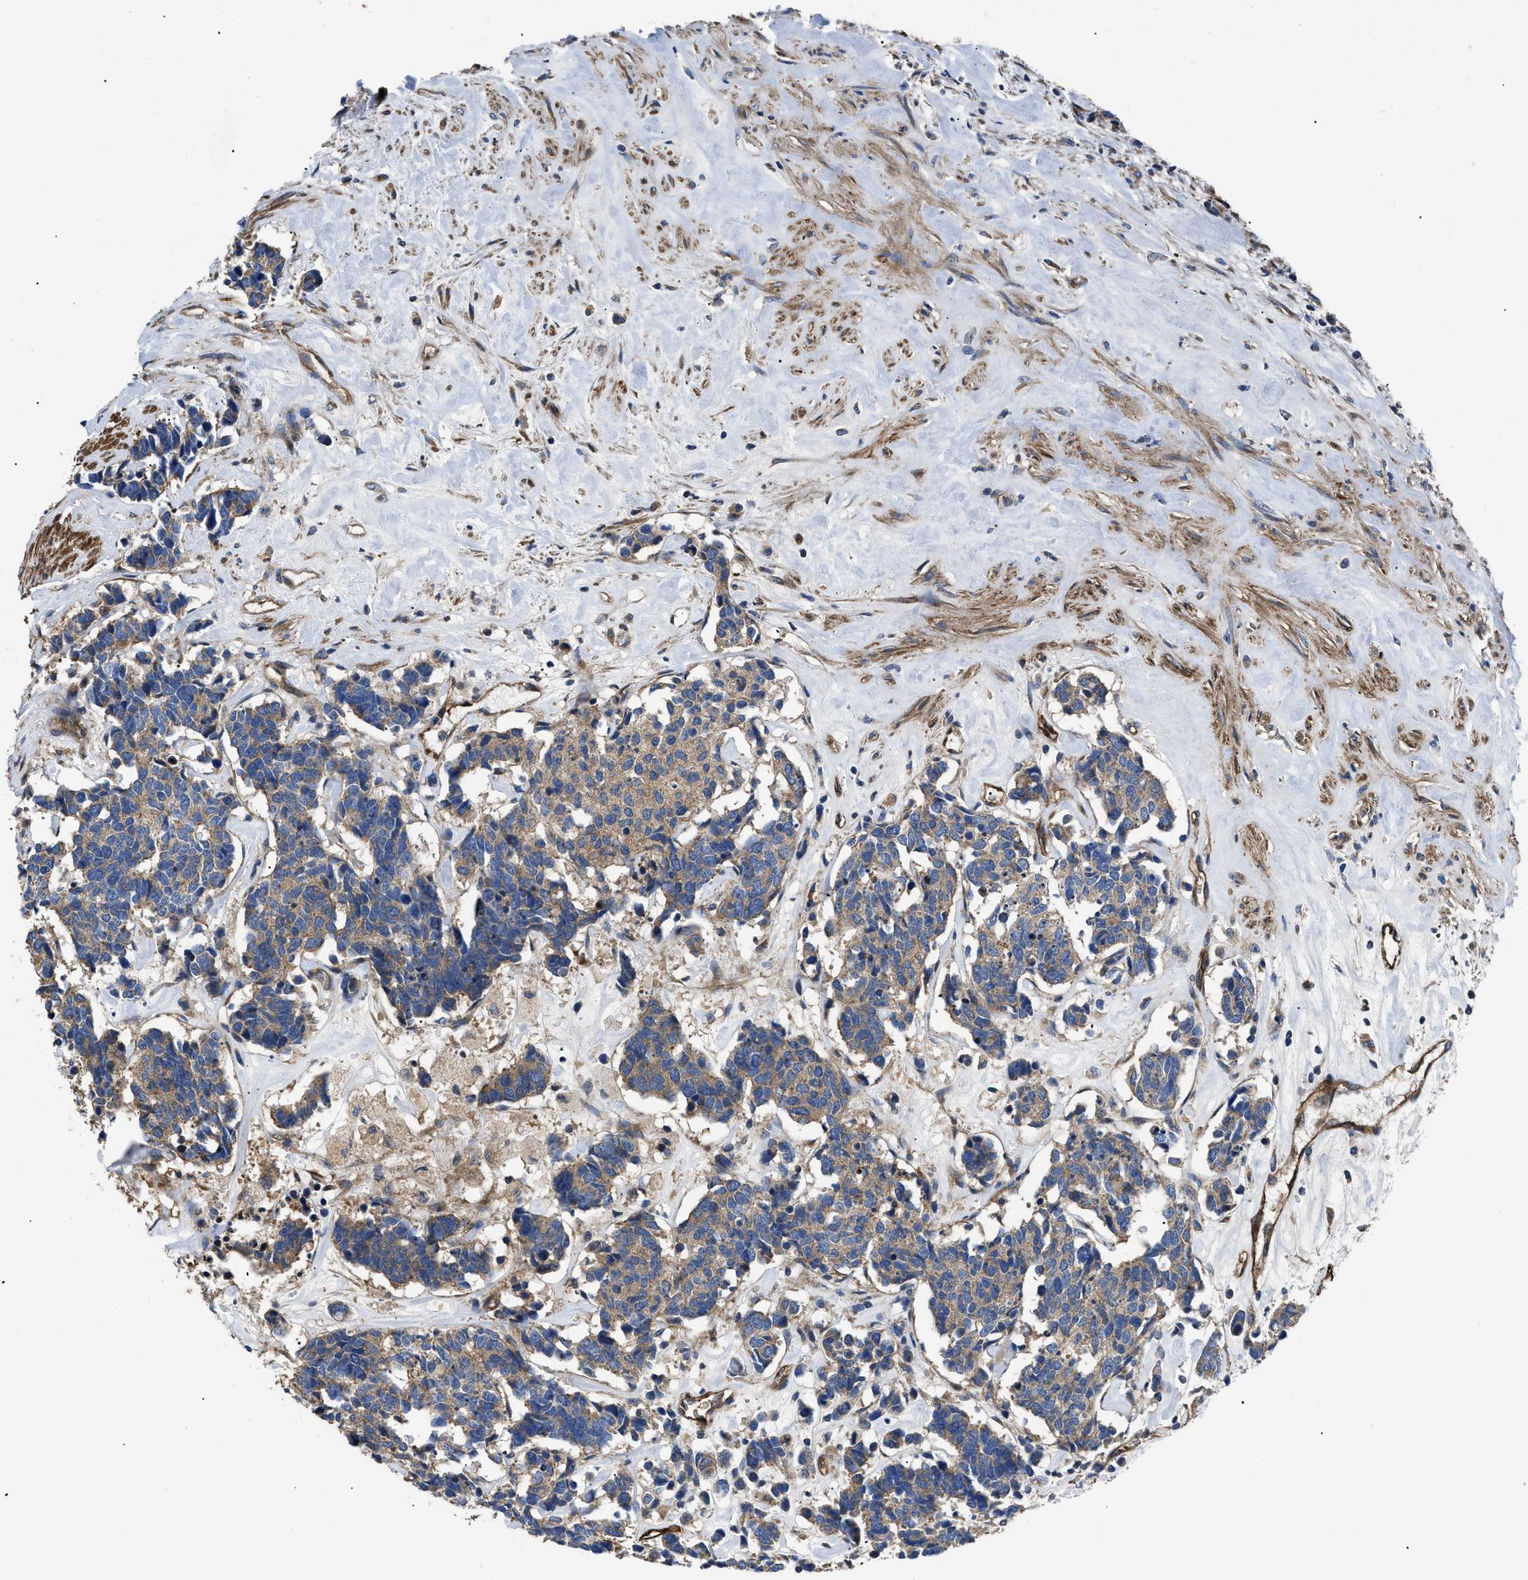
{"staining": {"intensity": "weak", "quantity": ">75%", "location": "cytoplasmic/membranous"}, "tissue": "carcinoid", "cell_type": "Tumor cells", "image_type": "cancer", "snomed": [{"axis": "morphology", "description": "Carcinoma, NOS"}, {"axis": "morphology", "description": "Carcinoid, malignant, NOS"}, {"axis": "topography", "description": "Urinary bladder"}], "caption": "Carcinoid tissue exhibits weak cytoplasmic/membranous expression in about >75% of tumor cells", "gene": "NT5E", "patient": {"sex": "male", "age": 57}}